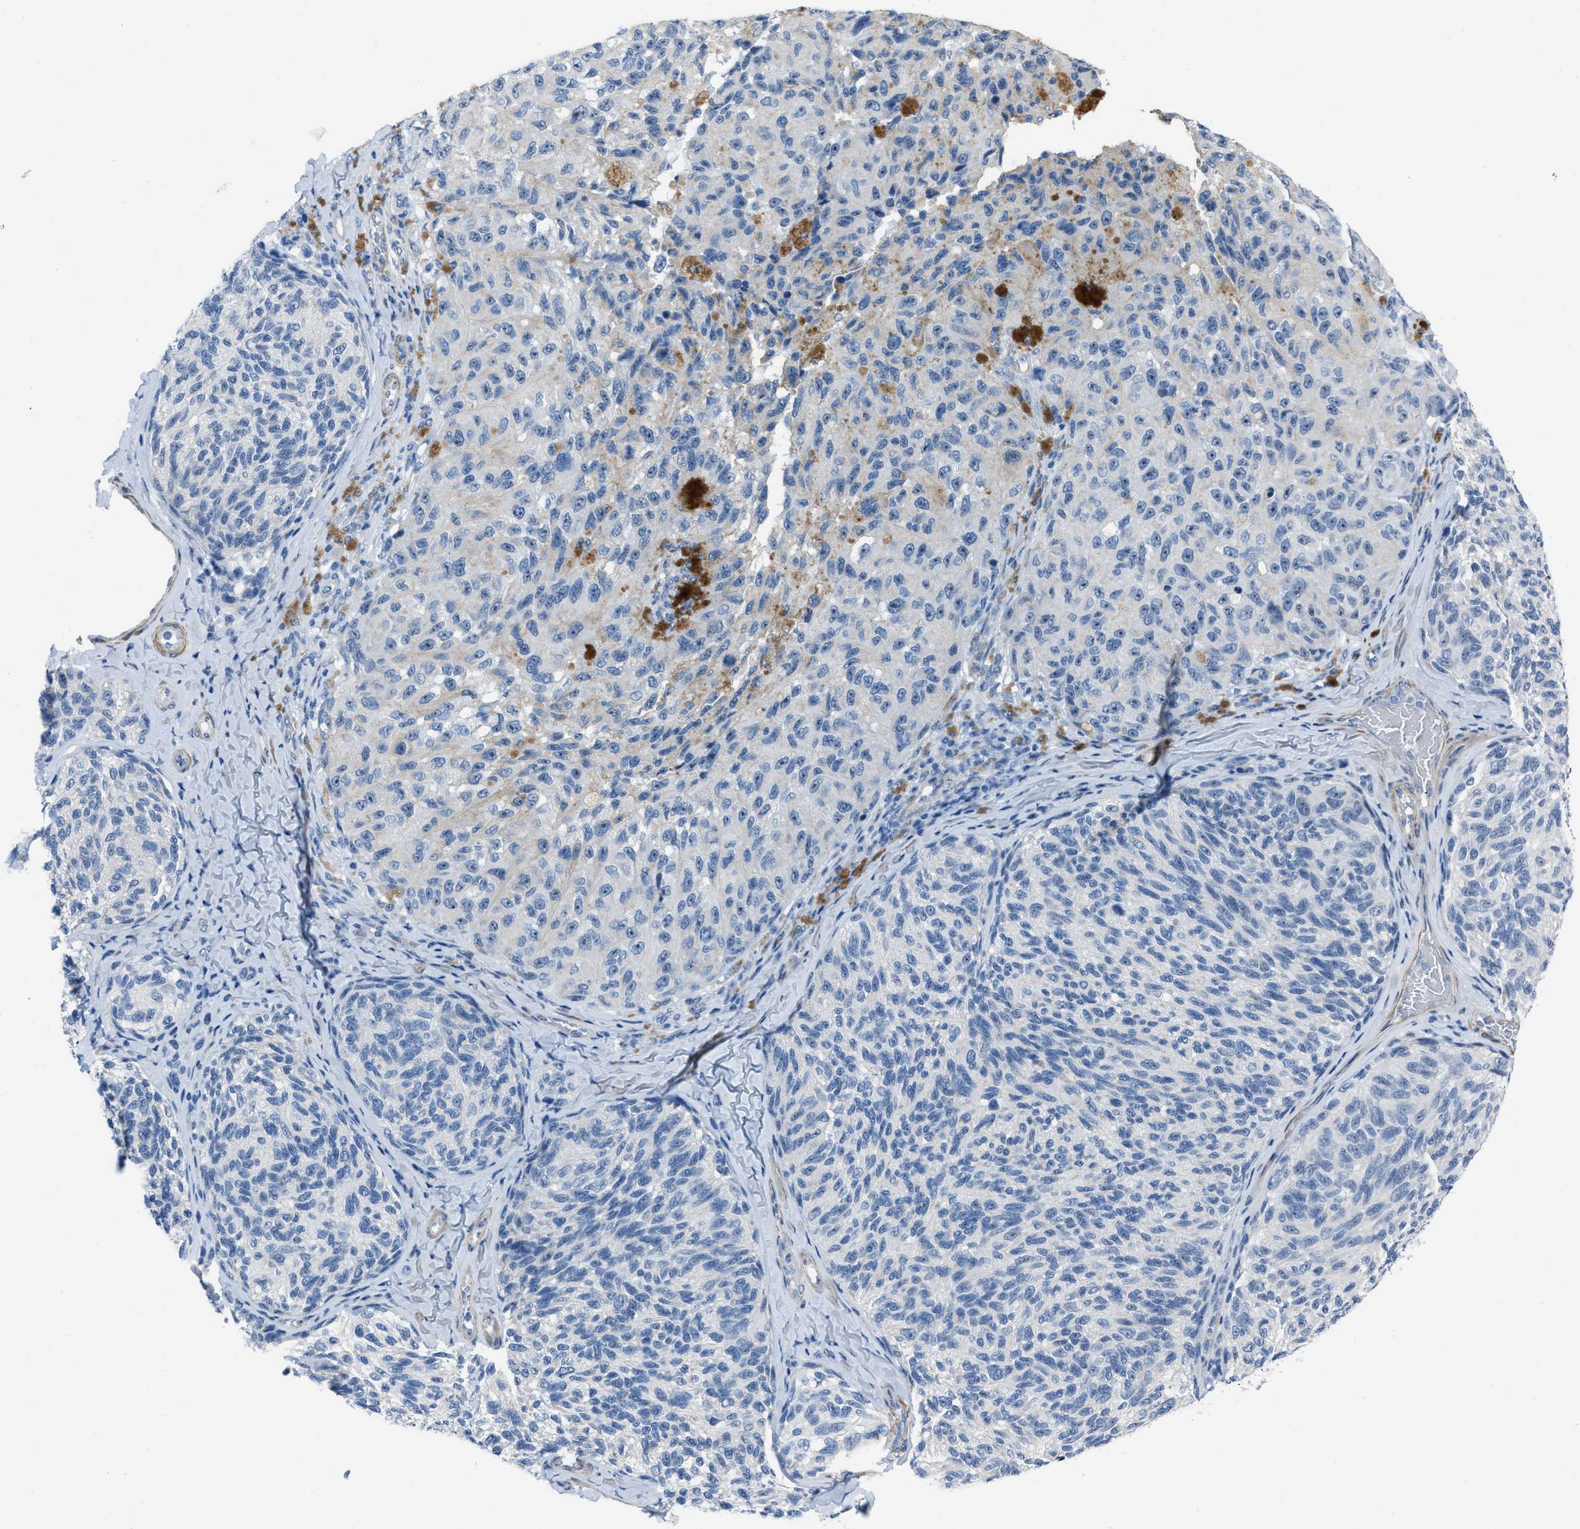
{"staining": {"intensity": "negative", "quantity": "none", "location": "none"}, "tissue": "melanoma", "cell_type": "Tumor cells", "image_type": "cancer", "snomed": [{"axis": "morphology", "description": "Malignant melanoma, NOS"}, {"axis": "topography", "description": "Skin"}], "caption": "Immunohistochemistry (IHC) micrograph of neoplastic tissue: melanoma stained with DAB shows no significant protein staining in tumor cells.", "gene": "SPATC1L", "patient": {"sex": "female", "age": 73}}